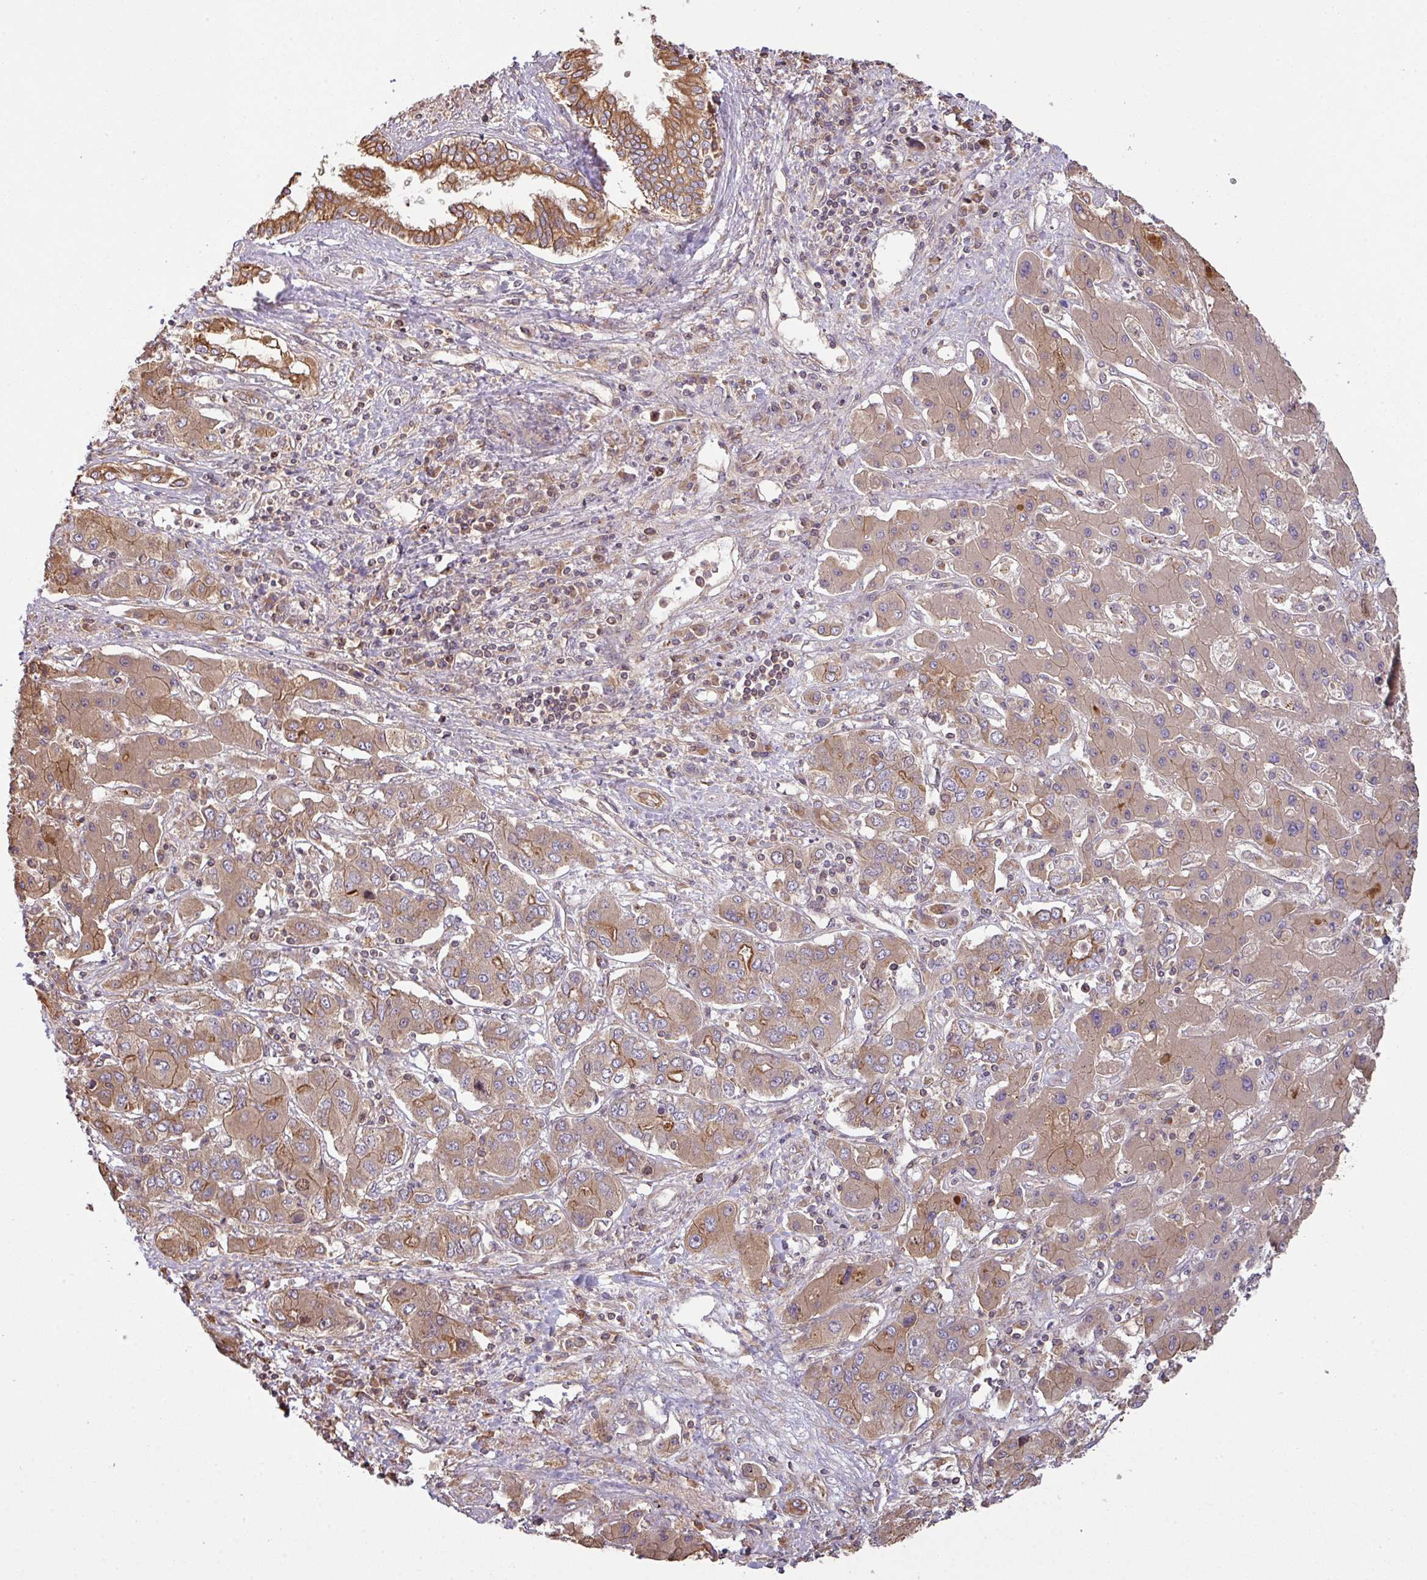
{"staining": {"intensity": "moderate", "quantity": ">75%", "location": "cytoplasmic/membranous"}, "tissue": "liver cancer", "cell_type": "Tumor cells", "image_type": "cancer", "snomed": [{"axis": "morphology", "description": "Cholangiocarcinoma"}, {"axis": "topography", "description": "Liver"}], "caption": "Immunohistochemistry (IHC) image of liver cholangiocarcinoma stained for a protein (brown), which demonstrates medium levels of moderate cytoplasmic/membranous expression in approximately >75% of tumor cells.", "gene": "VENTX", "patient": {"sex": "male", "age": 67}}